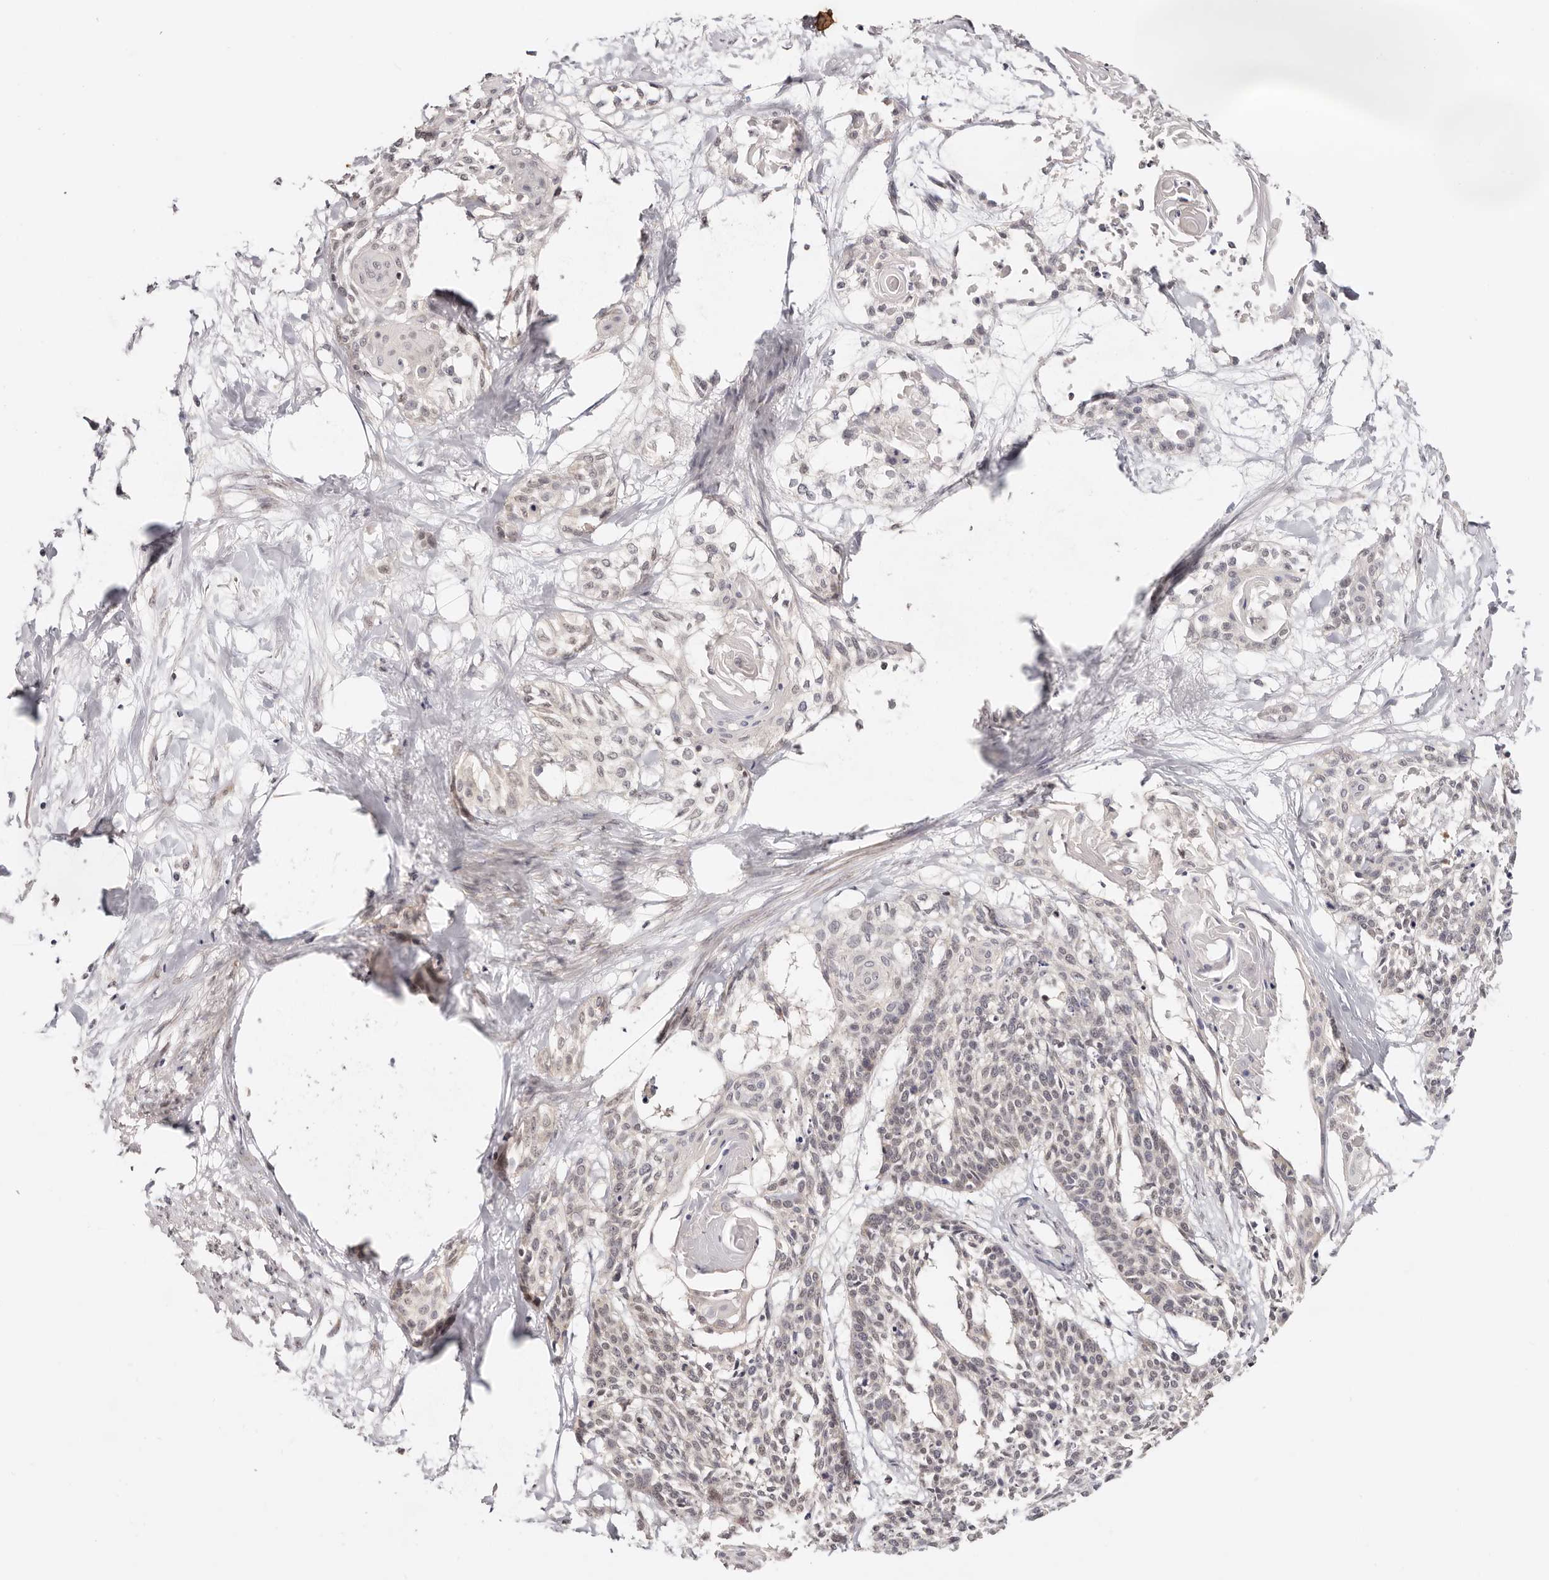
{"staining": {"intensity": "negative", "quantity": "none", "location": "none"}, "tissue": "cervical cancer", "cell_type": "Tumor cells", "image_type": "cancer", "snomed": [{"axis": "morphology", "description": "Squamous cell carcinoma, NOS"}, {"axis": "topography", "description": "Cervix"}], "caption": "Squamous cell carcinoma (cervical) stained for a protein using immunohistochemistry (IHC) exhibits no staining tumor cells.", "gene": "VIPAS39", "patient": {"sex": "female", "age": 57}}